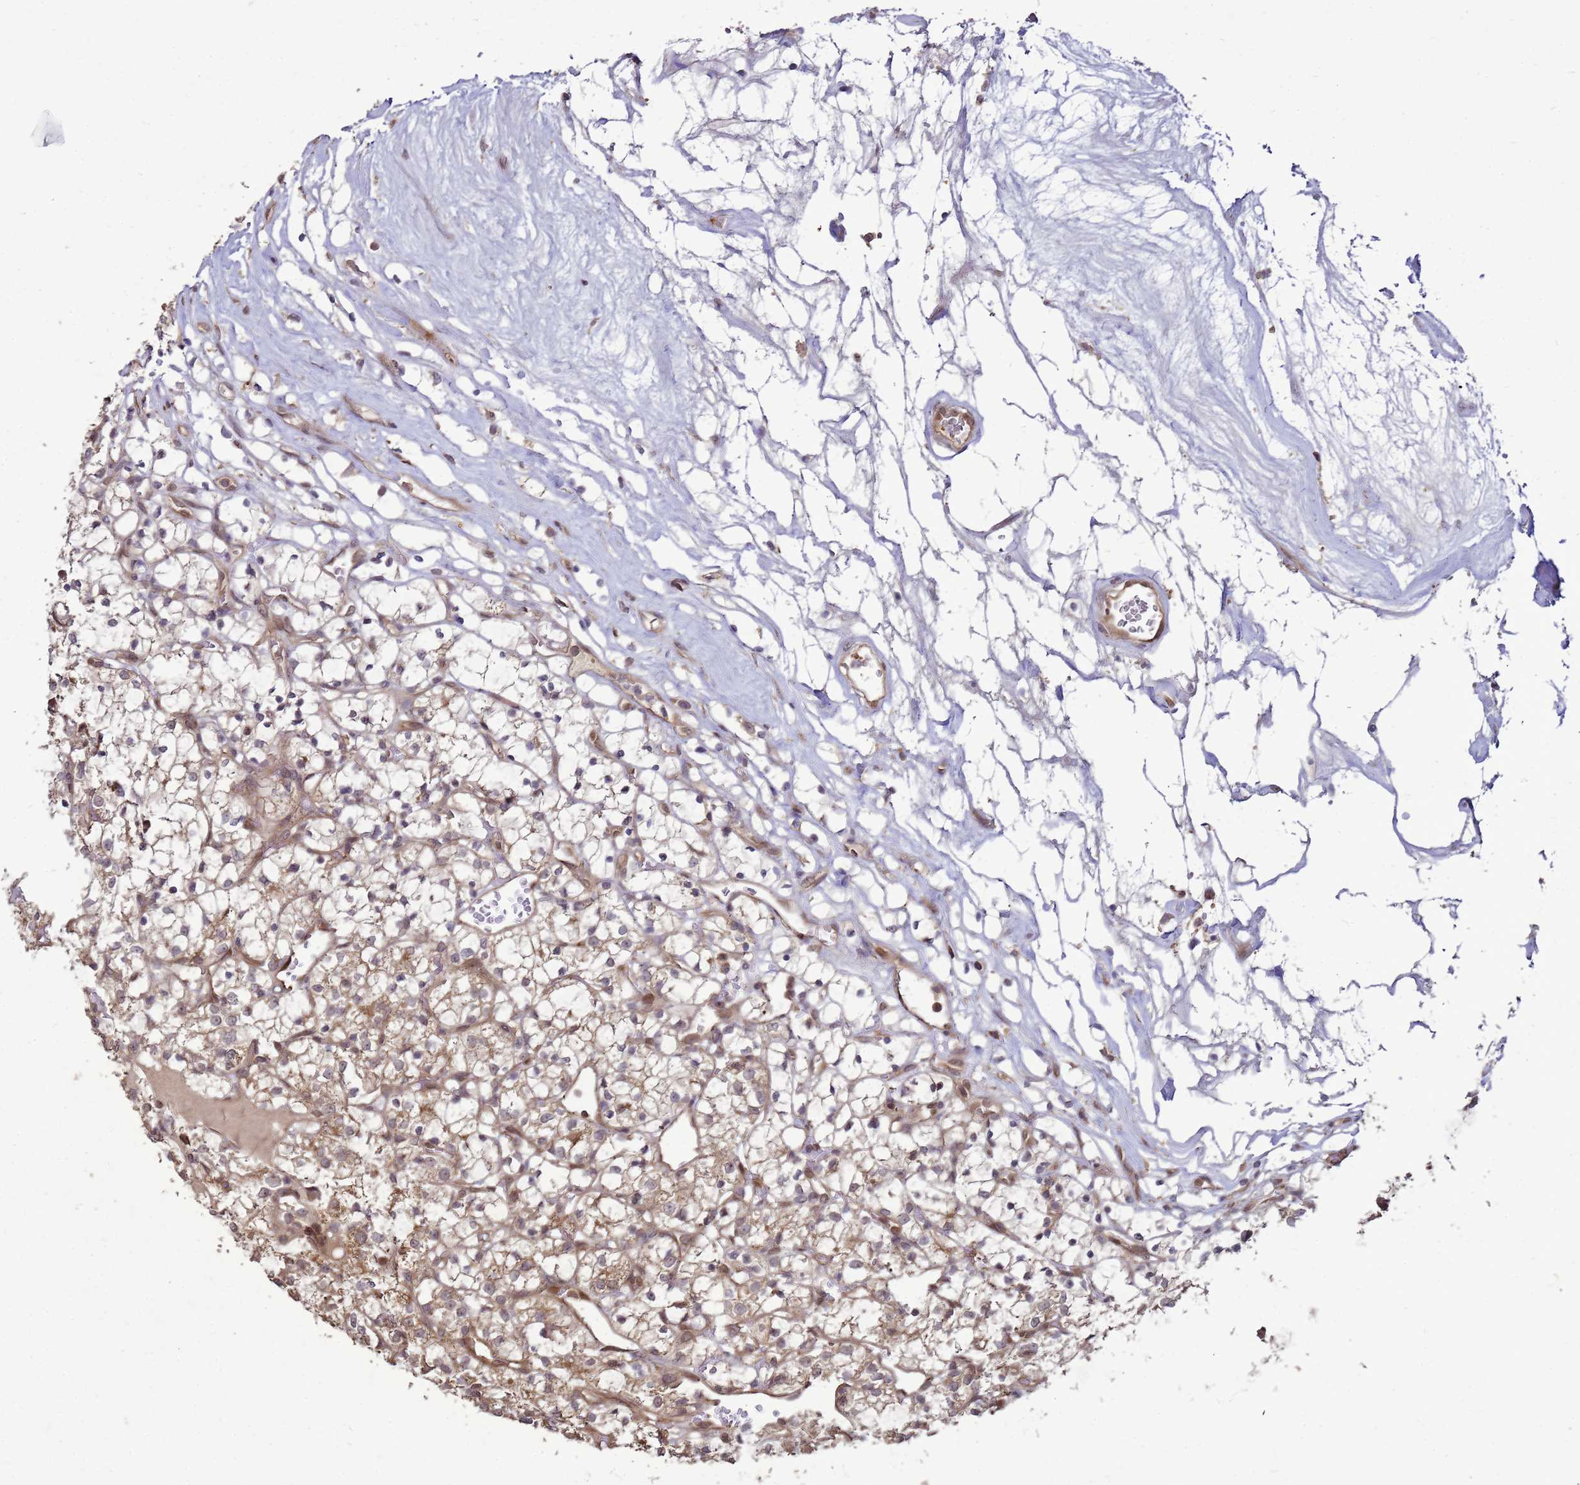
{"staining": {"intensity": "weak", "quantity": "<25%", "location": "cytoplasmic/membranous"}, "tissue": "renal cancer", "cell_type": "Tumor cells", "image_type": "cancer", "snomed": [{"axis": "morphology", "description": "Adenocarcinoma, NOS"}, {"axis": "topography", "description": "Kidney"}], "caption": "Immunohistochemical staining of human renal cancer (adenocarcinoma) displays no significant positivity in tumor cells.", "gene": "CRBN", "patient": {"sex": "female", "age": 69}}